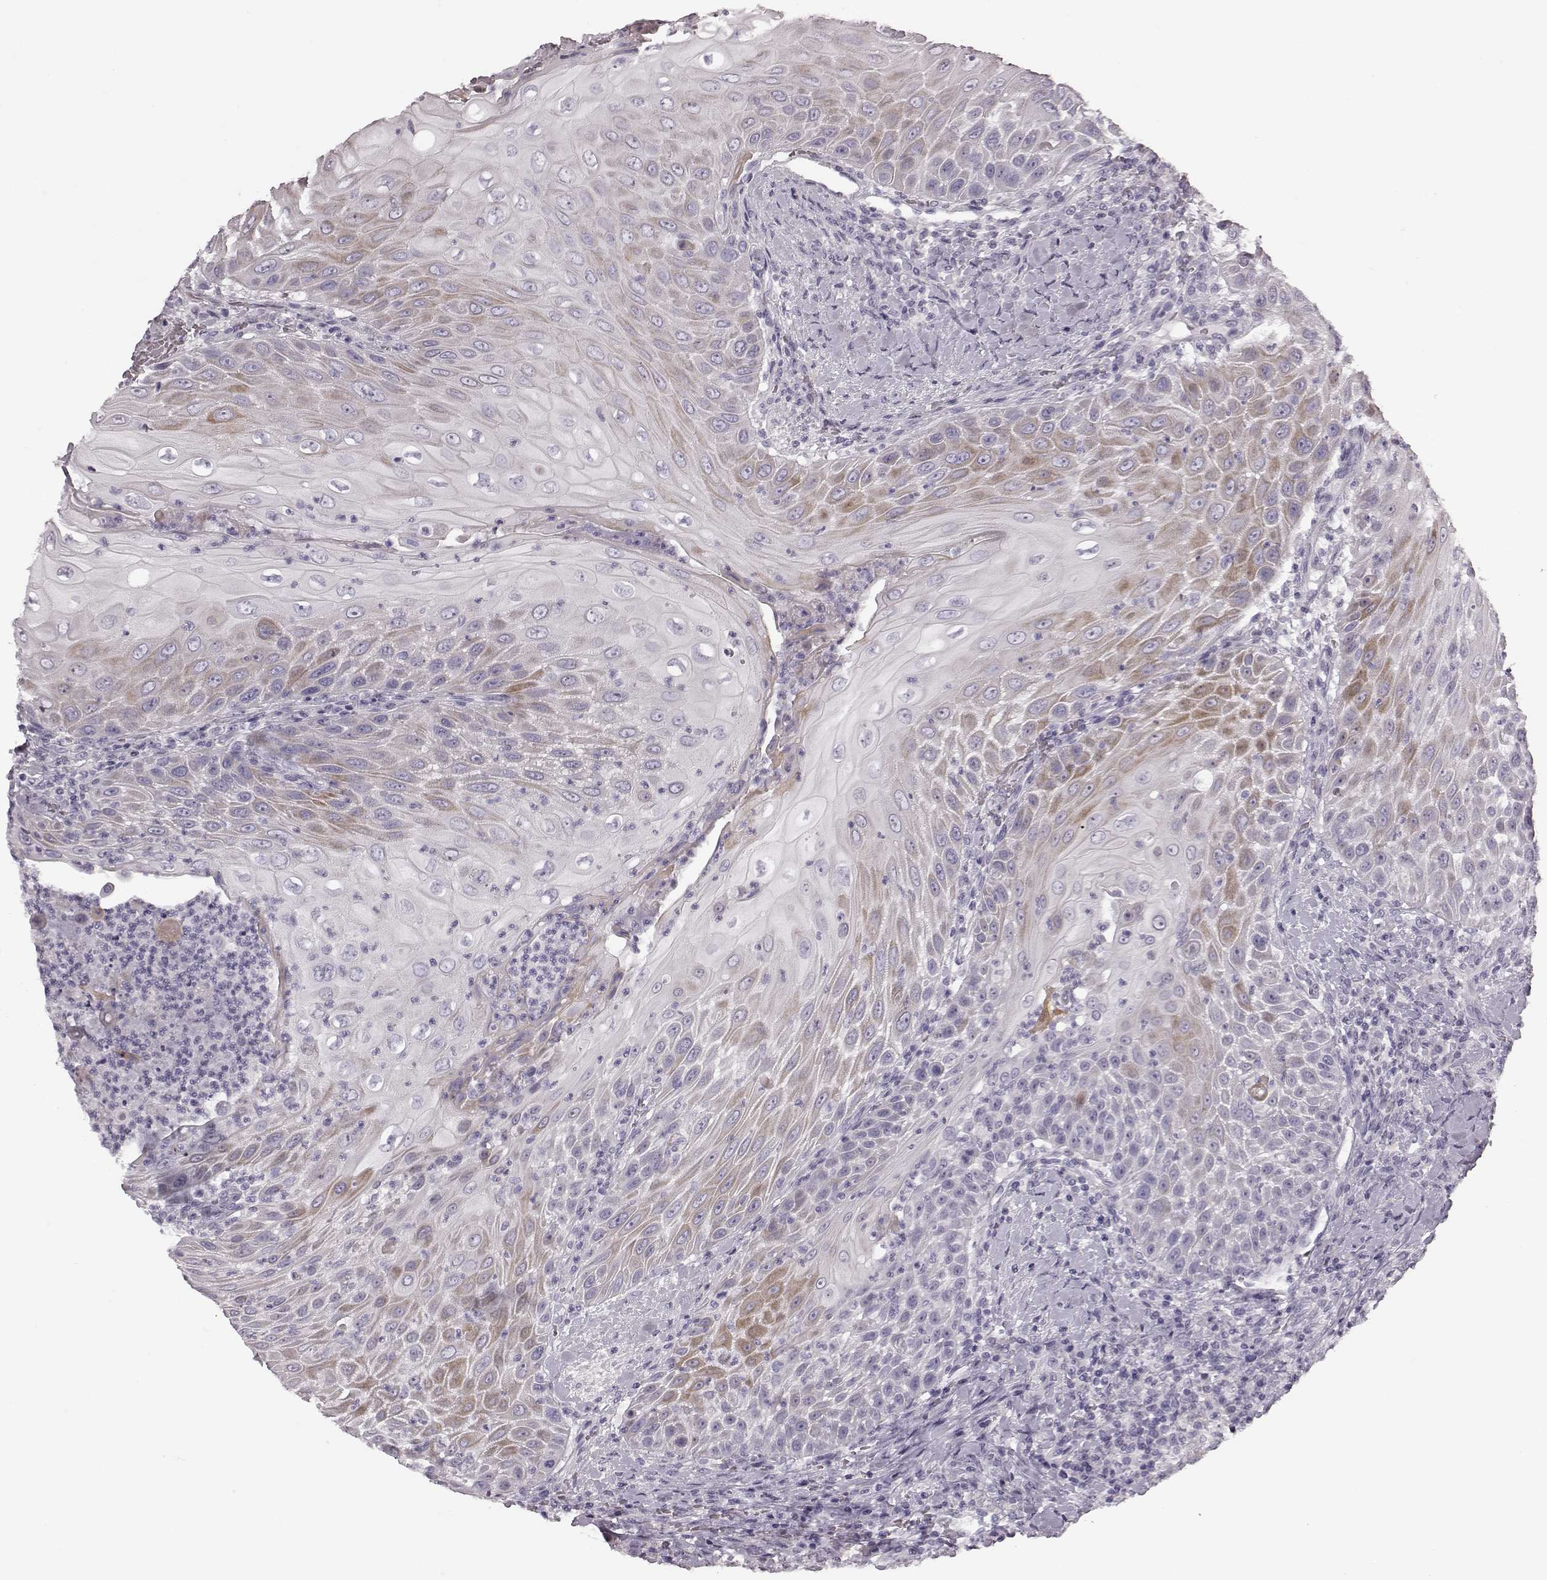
{"staining": {"intensity": "weak", "quantity": "<25%", "location": "cytoplasmic/membranous"}, "tissue": "head and neck cancer", "cell_type": "Tumor cells", "image_type": "cancer", "snomed": [{"axis": "morphology", "description": "Squamous cell carcinoma, NOS"}, {"axis": "topography", "description": "Head-Neck"}], "caption": "Protein analysis of squamous cell carcinoma (head and neck) displays no significant positivity in tumor cells.", "gene": "ZNF433", "patient": {"sex": "male", "age": 69}}